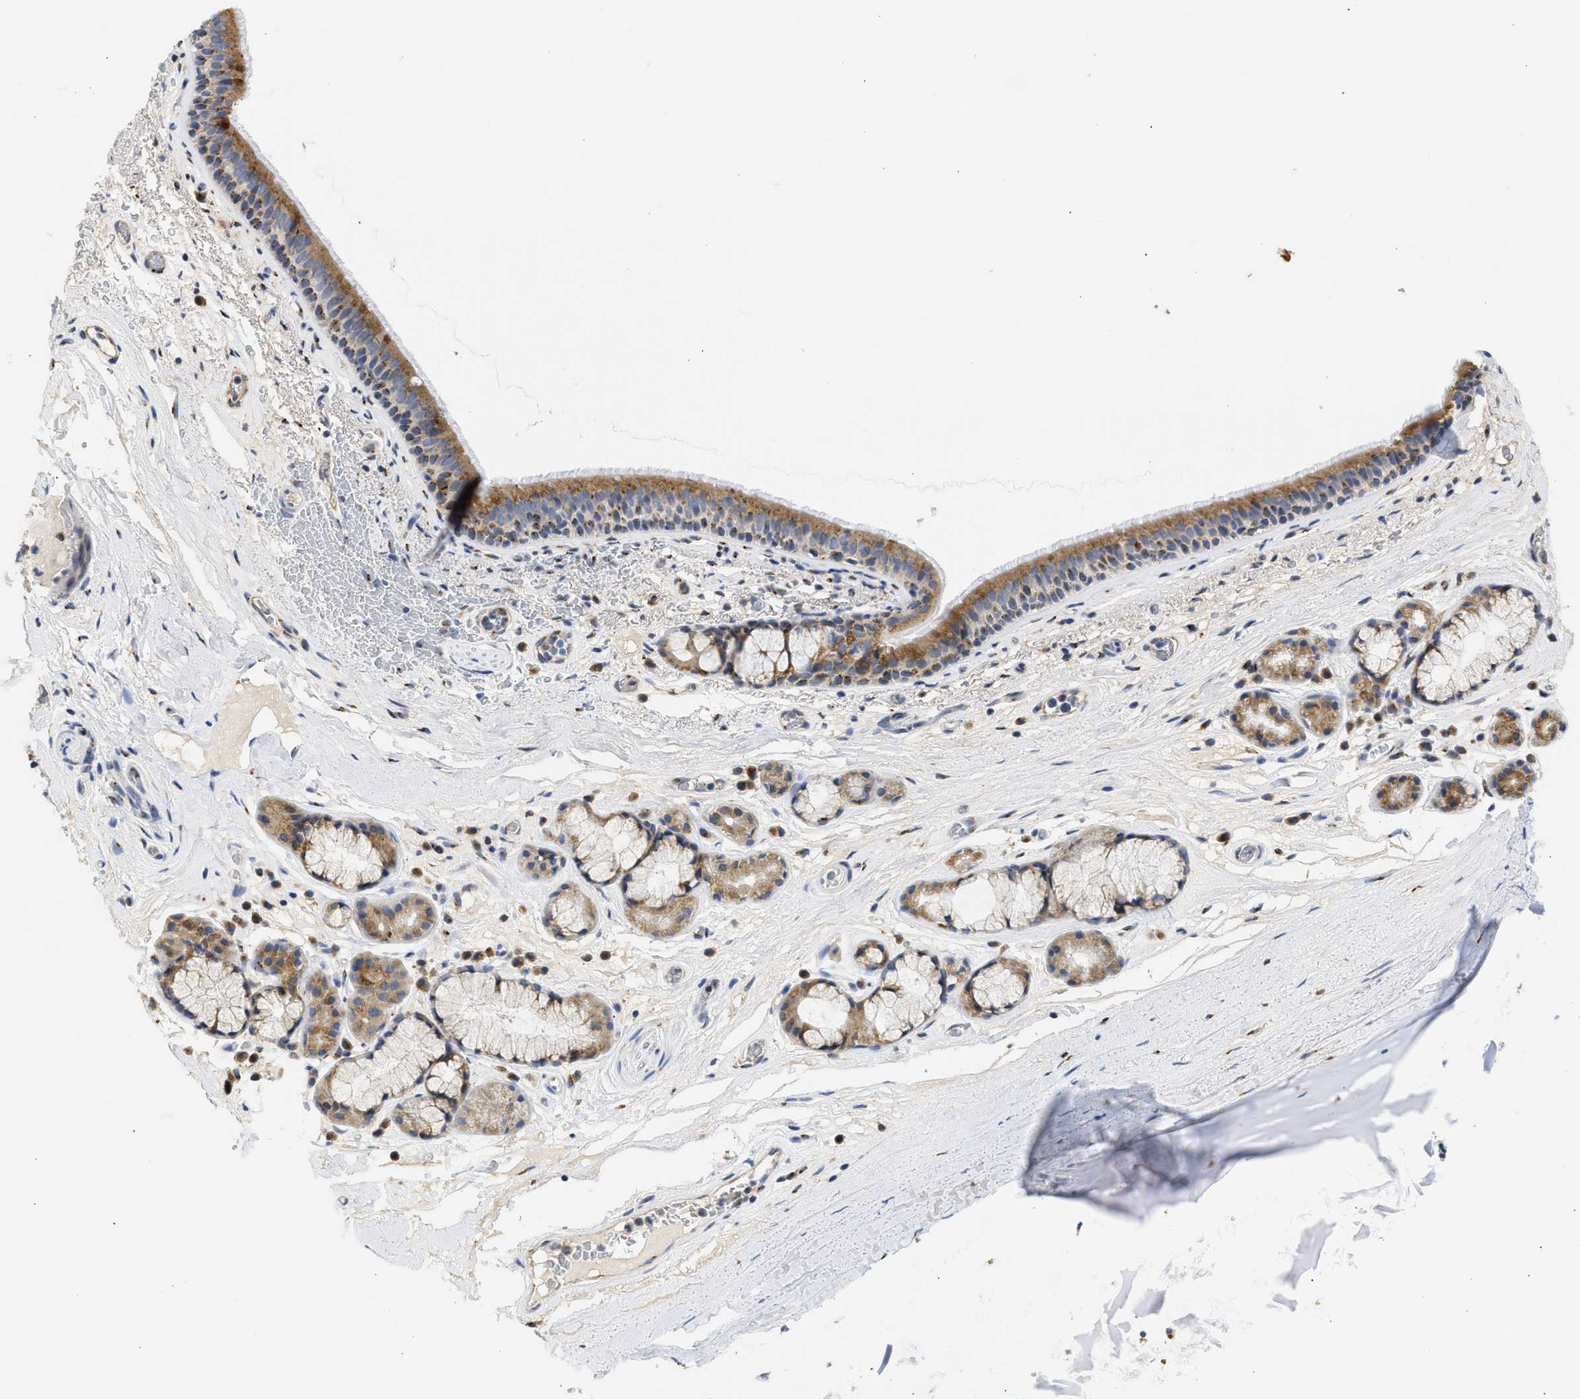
{"staining": {"intensity": "moderate", "quantity": ">75%", "location": "cytoplasmic/membranous"}, "tissue": "bronchus", "cell_type": "Respiratory epithelial cells", "image_type": "normal", "snomed": [{"axis": "morphology", "description": "Normal tissue, NOS"}, {"axis": "topography", "description": "Cartilage tissue"}], "caption": "Protein analysis of normal bronchus shows moderate cytoplasmic/membranous expression in about >75% of respiratory epithelial cells. (brown staining indicates protein expression, while blue staining denotes nuclei).", "gene": "TMED1", "patient": {"sex": "female", "age": 63}}